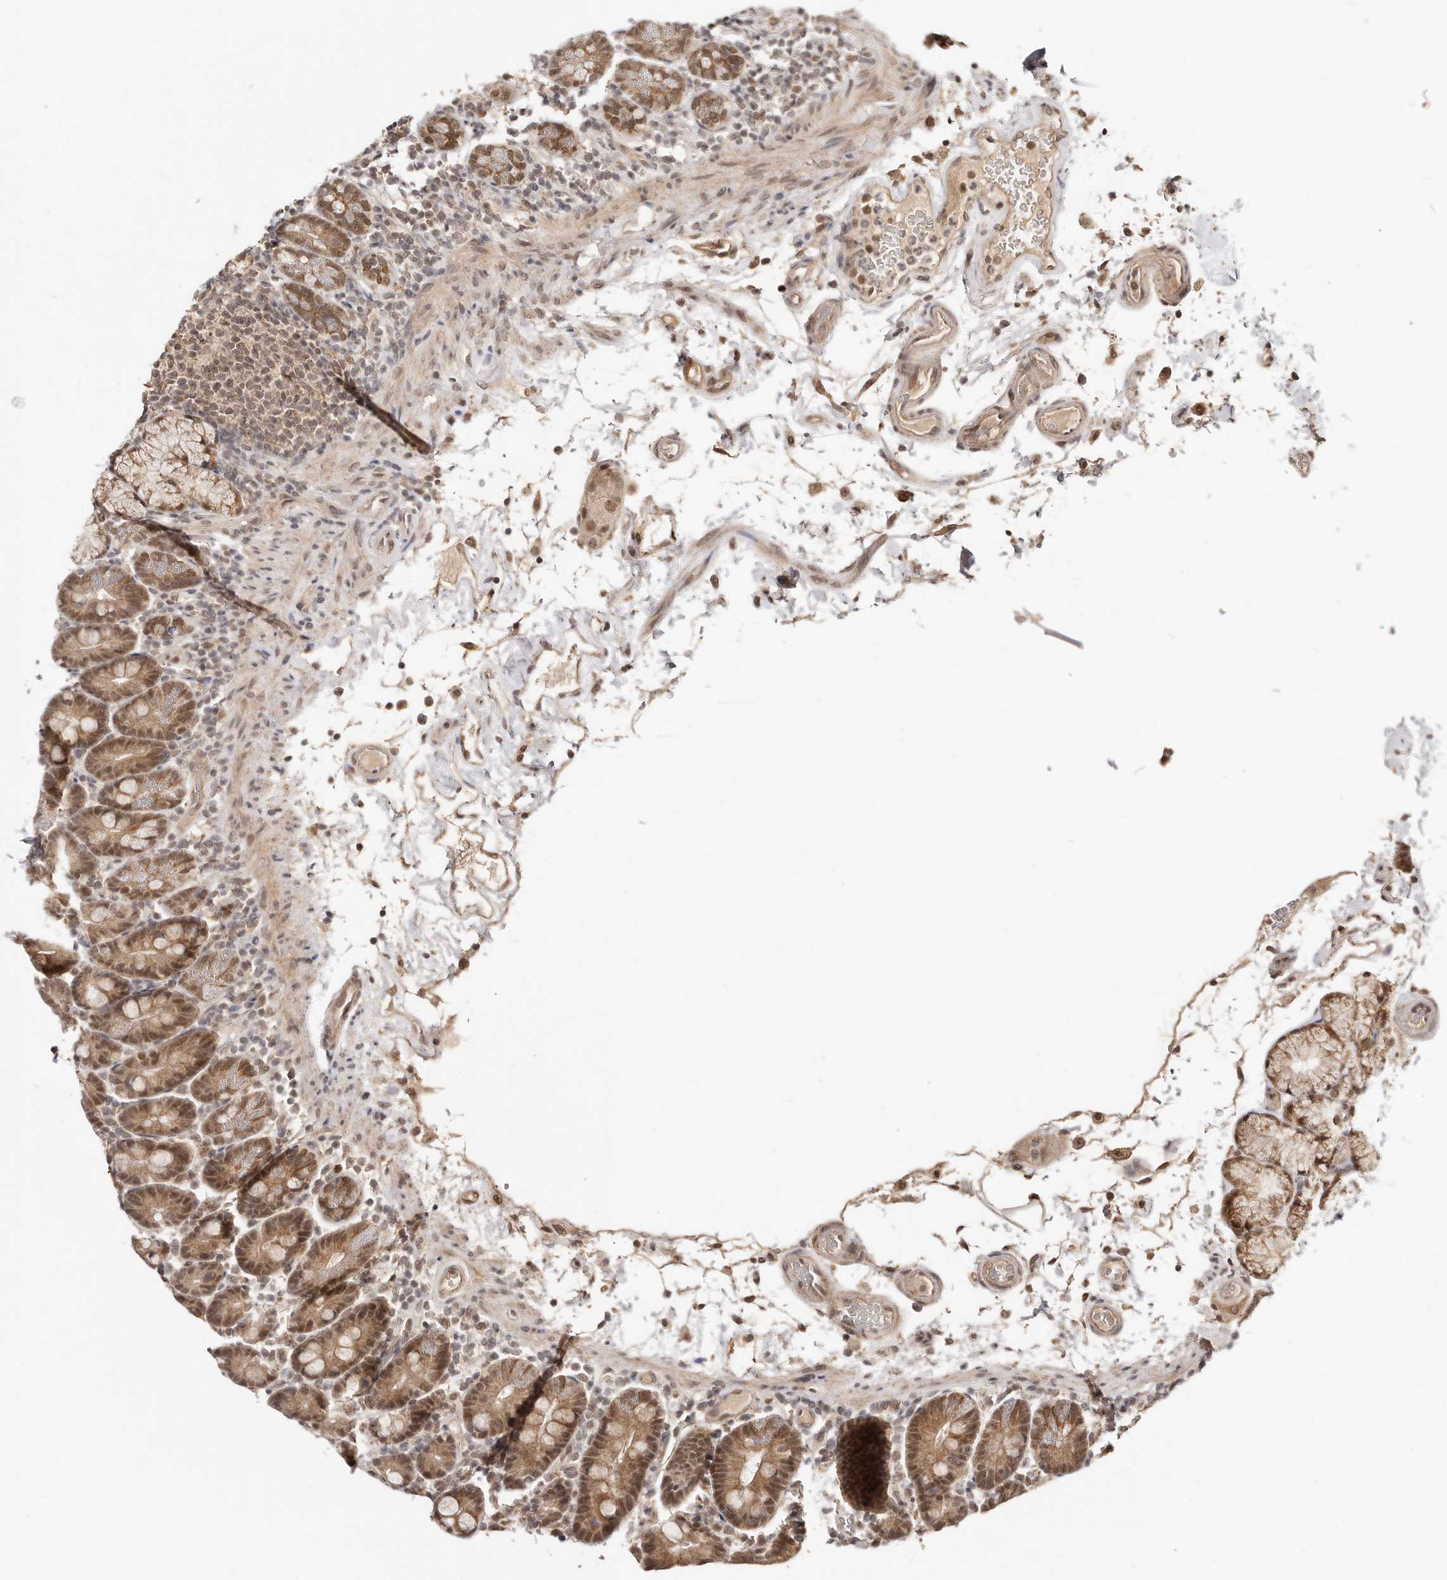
{"staining": {"intensity": "moderate", "quantity": ">75%", "location": "cytoplasmic/membranous,nuclear"}, "tissue": "duodenum", "cell_type": "Glandular cells", "image_type": "normal", "snomed": [{"axis": "morphology", "description": "Normal tissue, NOS"}, {"axis": "topography", "description": "Small intestine, NOS"}], "caption": "About >75% of glandular cells in normal duodenum display moderate cytoplasmic/membranous,nuclear protein positivity as visualized by brown immunohistochemical staining.", "gene": "MED8", "patient": {"sex": "female", "age": 71}}